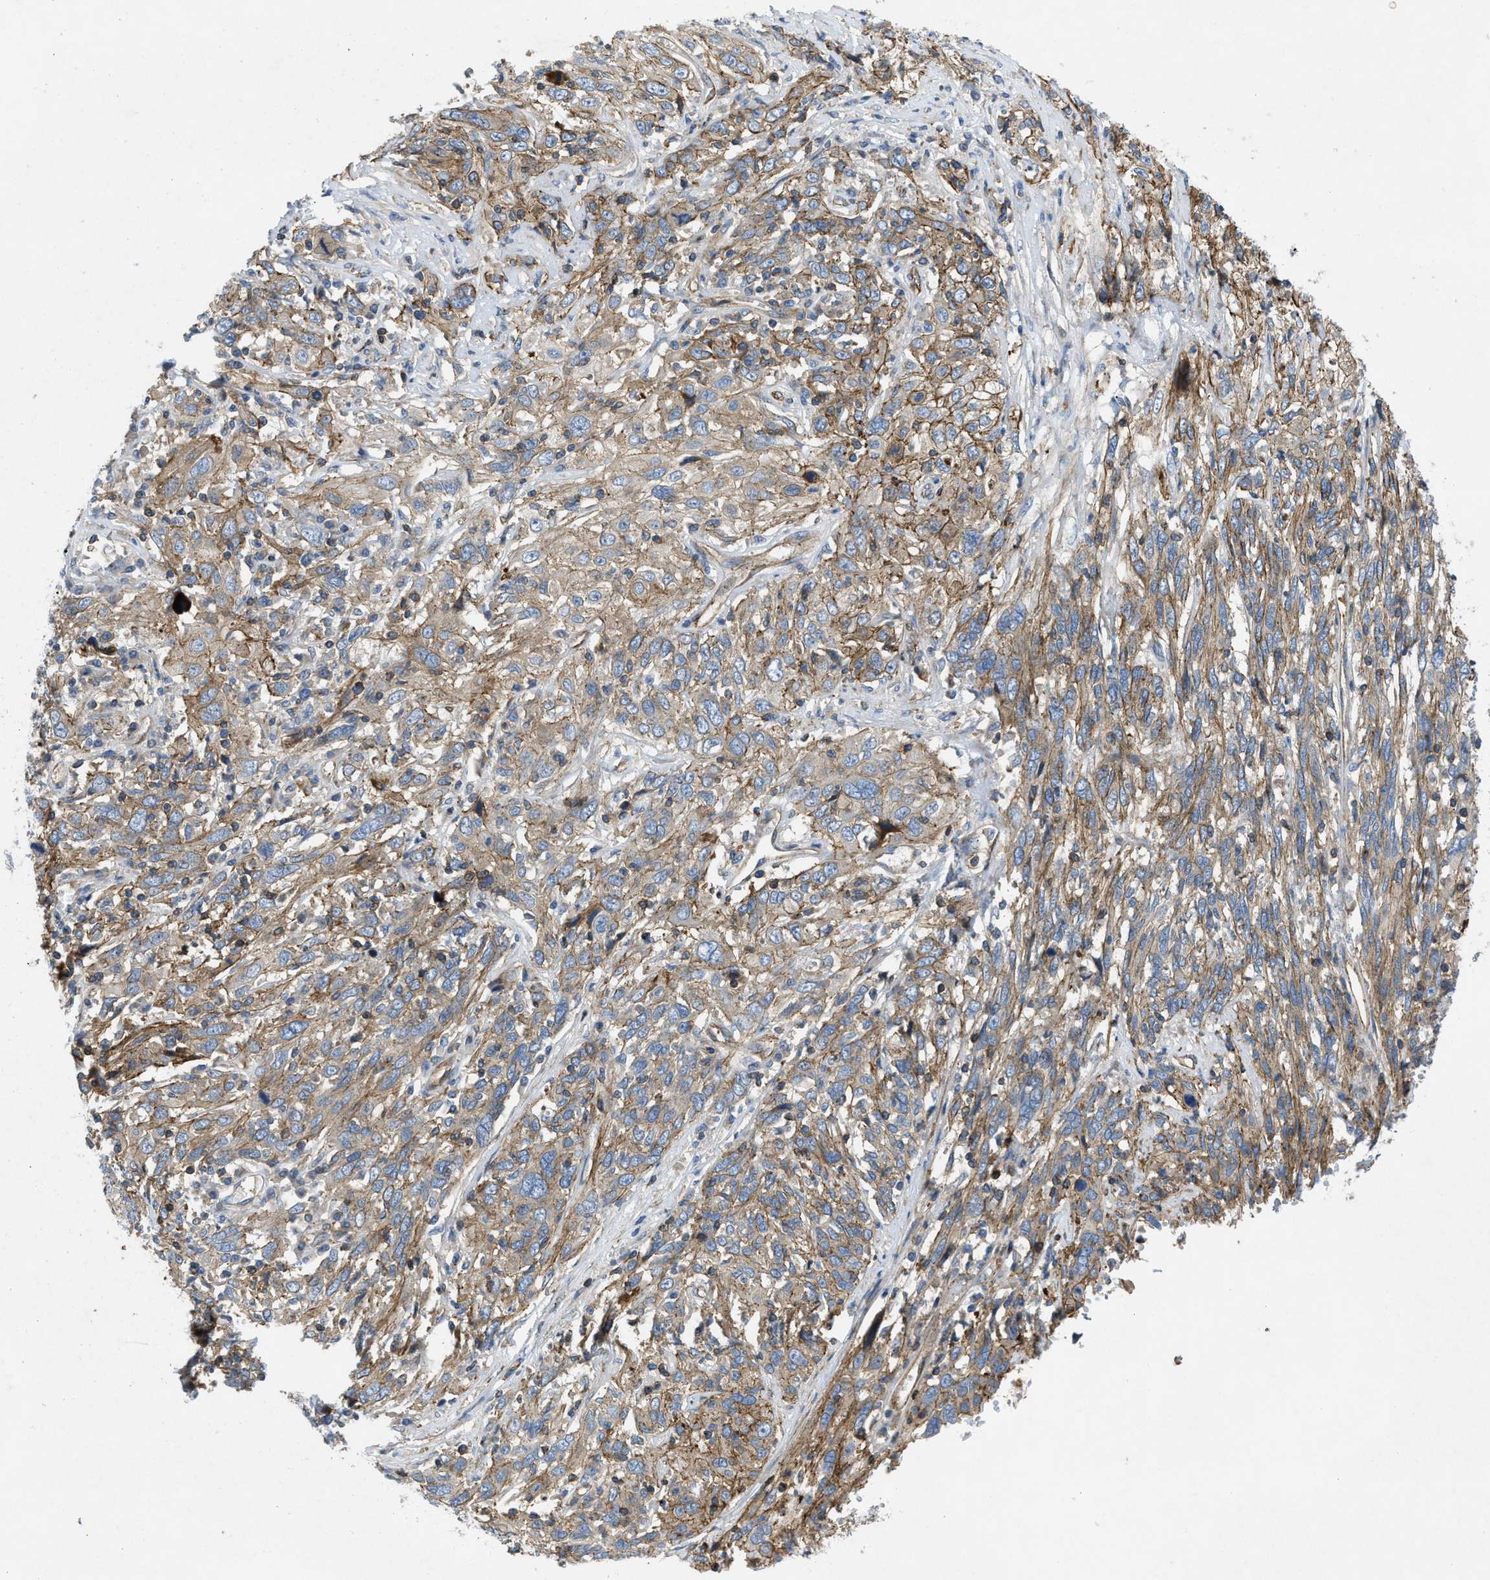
{"staining": {"intensity": "moderate", "quantity": ">75%", "location": "cytoplasmic/membranous"}, "tissue": "cervical cancer", "cell_type": "Tumor cells", "image_type": "cancer", "snomed": [{"axis": "morphology", "description": "Squamous cell carcinoma, NOS"}, {"axis": "topography", "description": "Cervix"}], "caption": "Tumor cells demonstrate moderate cytoplasmic/membranous expression in about >75% of cells in cervical cancer (squamous cell carcinoma).", "gene": "NYNRIN", "patient": {"sex": "female", "age": 46}}